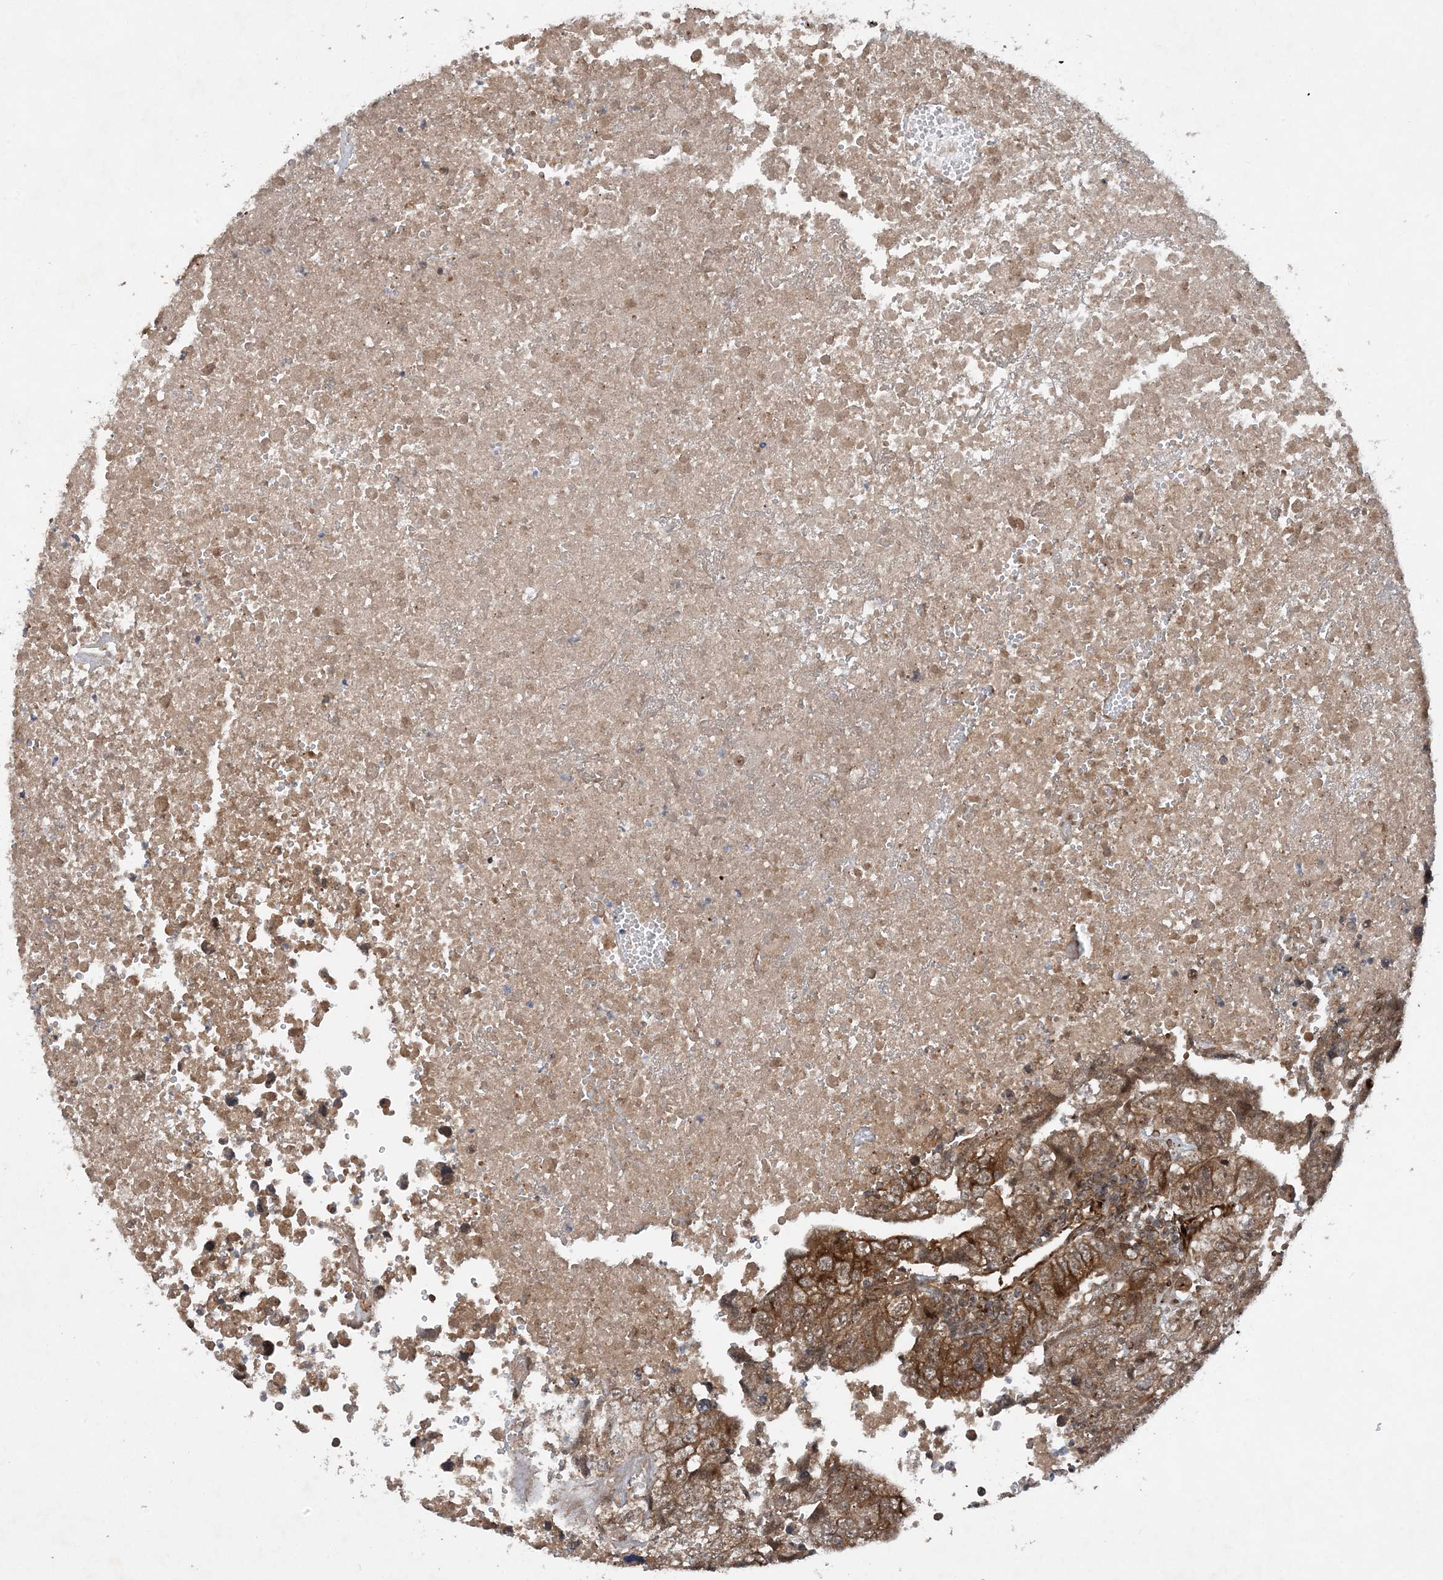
{"staining": {"intensity": "moderate", "quantity": ">75%", "location": "cytoplasmic/membranous"}, "tissue": "testis cancer", "cell_type": "Tumor cells", "image_type": "cancer", "snomed": [{"axis": "morphology", "description": "Carcinoma, Embryonal, NOS"}, {"axis": "topography", "description": "Testis"}], "caption": "Testis embryonal carcinoma tissue demonstrates moderate cytoplasmic/membranous expression in about >75% of tumor cells, visualized by immunohistochemistry.", "gene": "HEMK1", "patient": {"sex": "male", "age": 37}}